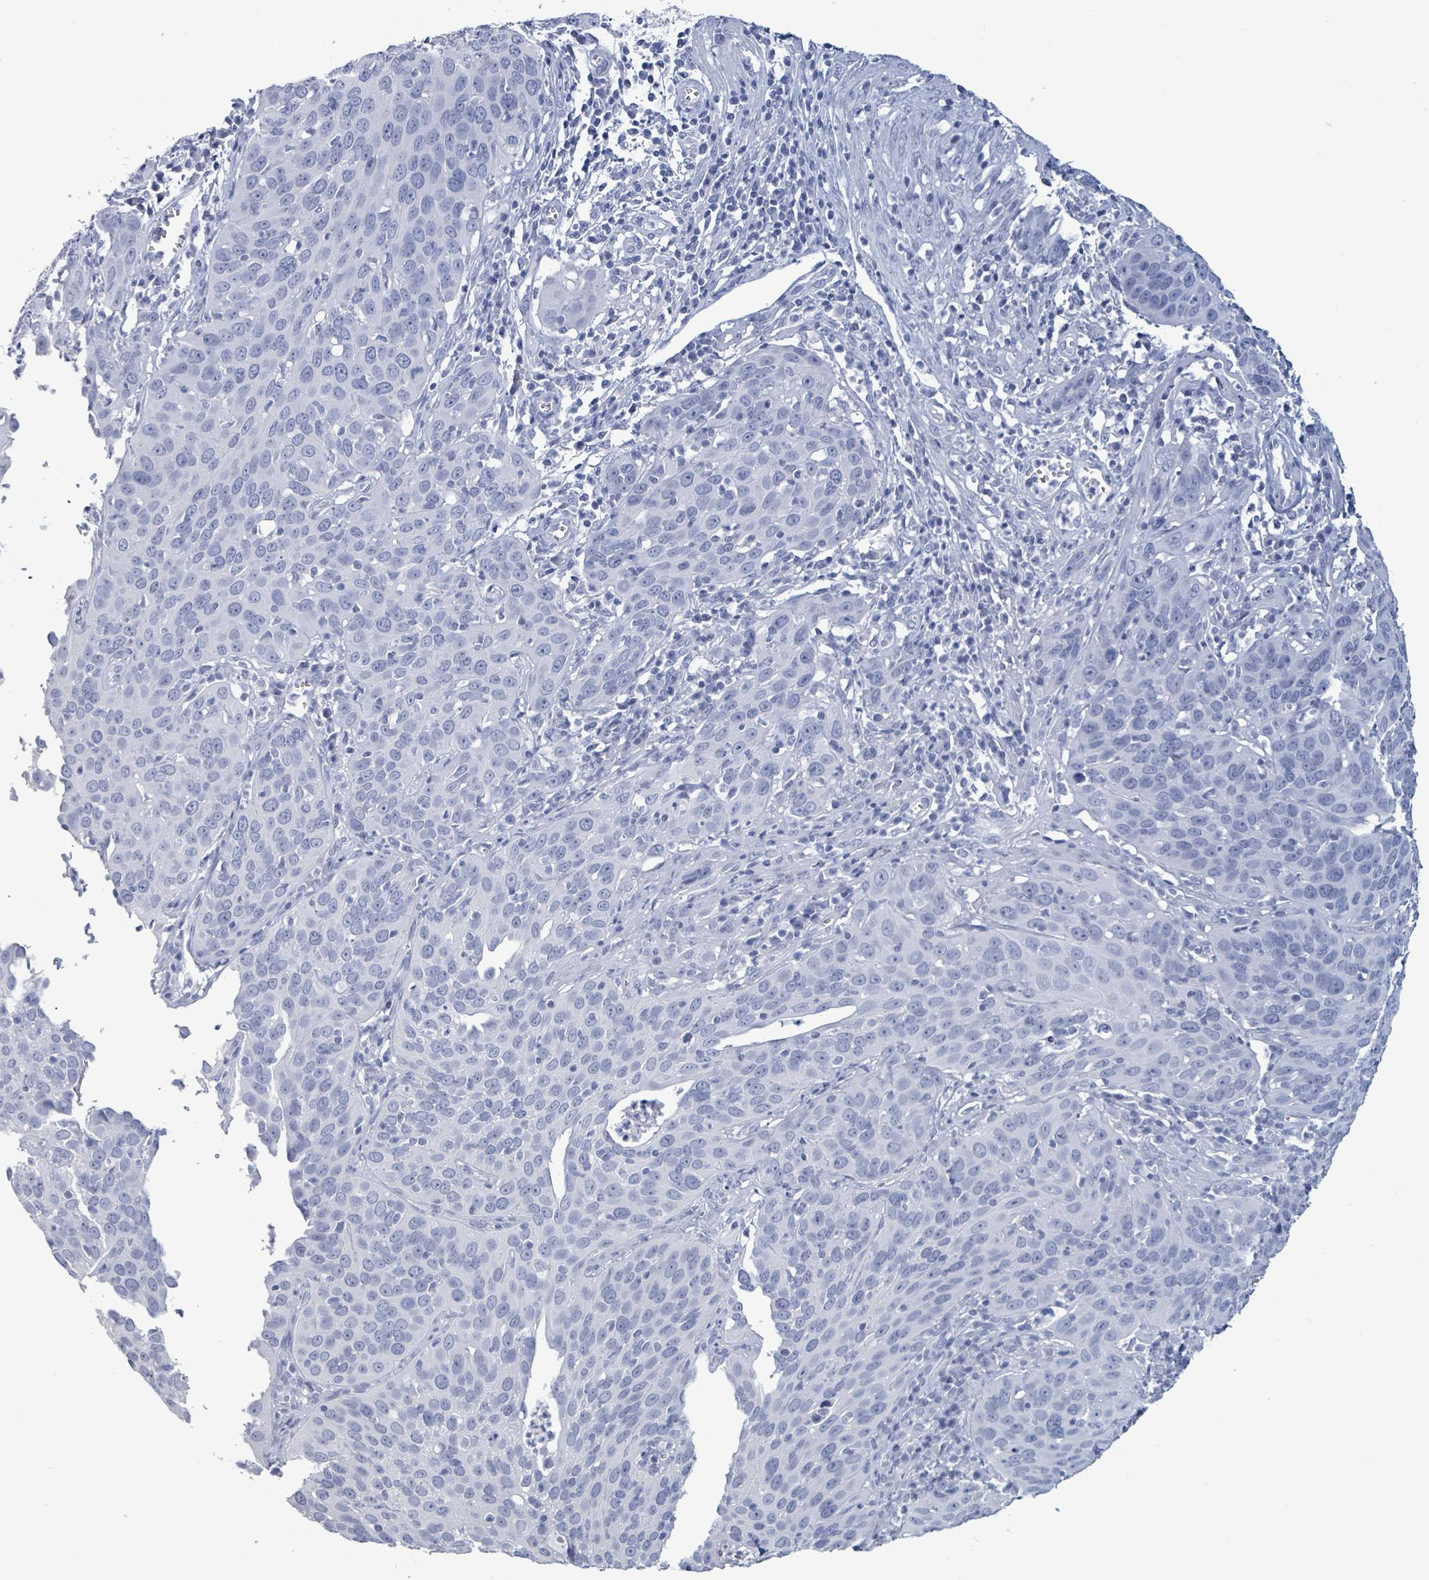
{"staining": {"intensity": "negative", "quantity": "none", "location": "none"}, "tissue": "cervical cancer", "cell_type": "Tumor cells", "image_type": "cancer", "snomed": [{"axis": "morphology", "description": "Squamous cell carcinoma, NOS"}, {"axis": "topography", "description": "Cervix"}], "caption": "DAB (3,3'-diaminobenzidine) immunohistochemical staining of squamous cell carcinoma (cervical) demonstrates no significant positivity in tumor cells.", "gene": "NKX2-1", "patient": {"sex": "female", "age": 36}}